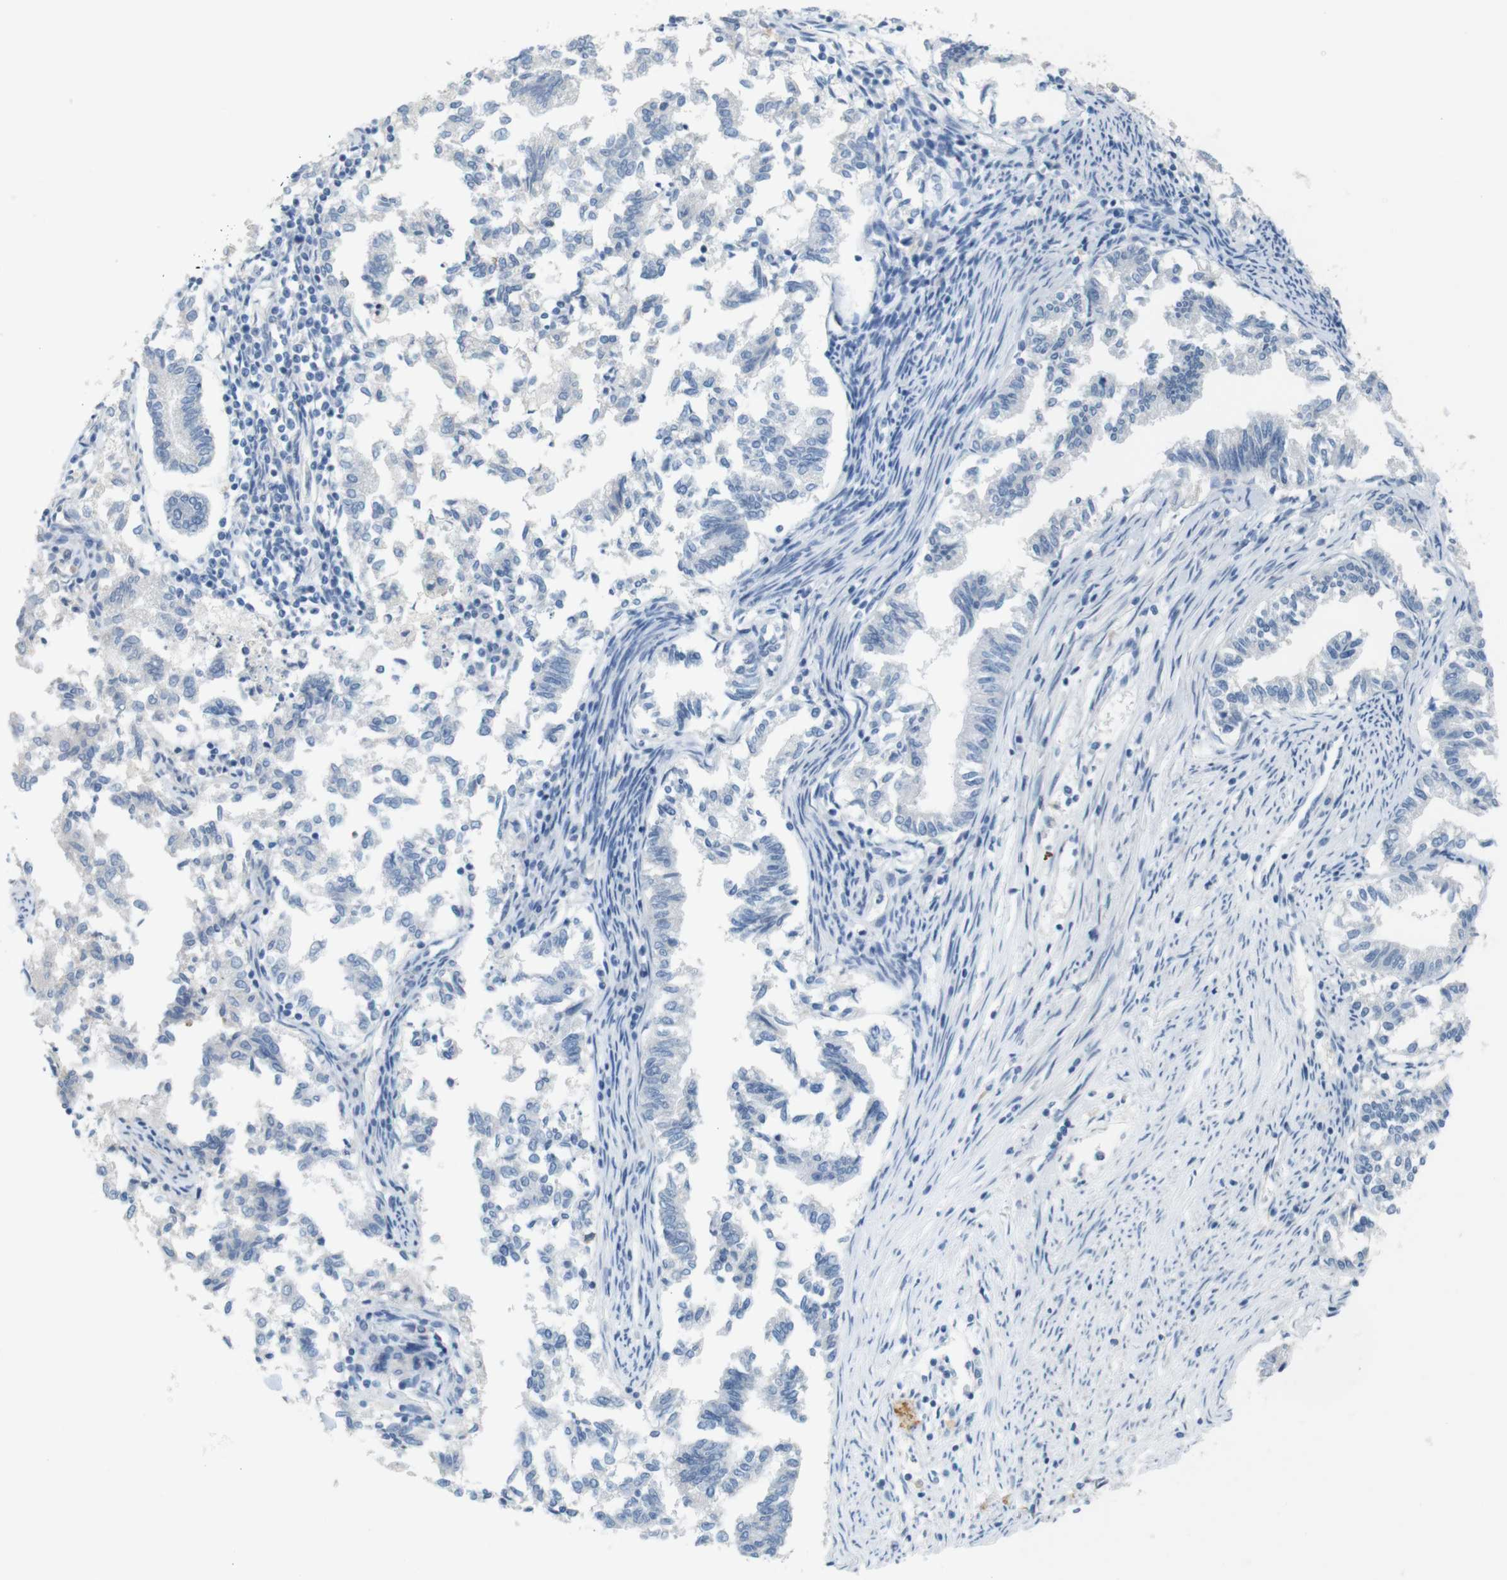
{"staining": {"intensity": "negative", "quantity": "none", "location": "none"}, "tissue": "endometrial cancer", "cell_type": "Tumor cells", "image_type": "cancer", "snomed": [{"axis": "morphology", "description": "Necrosis, NOS"}, {"axis": "morphology", "description": "Adenocarcinoma, NOS"}, {"axis": "topography", "description": "Endometrium"}], "caption": "Tumor cells are negative for brown protein staining in endometrial adenocarcinoma. (Brightfield microscopy of DAB (3,3'-diaminobenzidine) immunohistochemistry (IHC) at high magnification).", "gene": "LRRK2", "patient": {"sex": "female", "age": 79}}